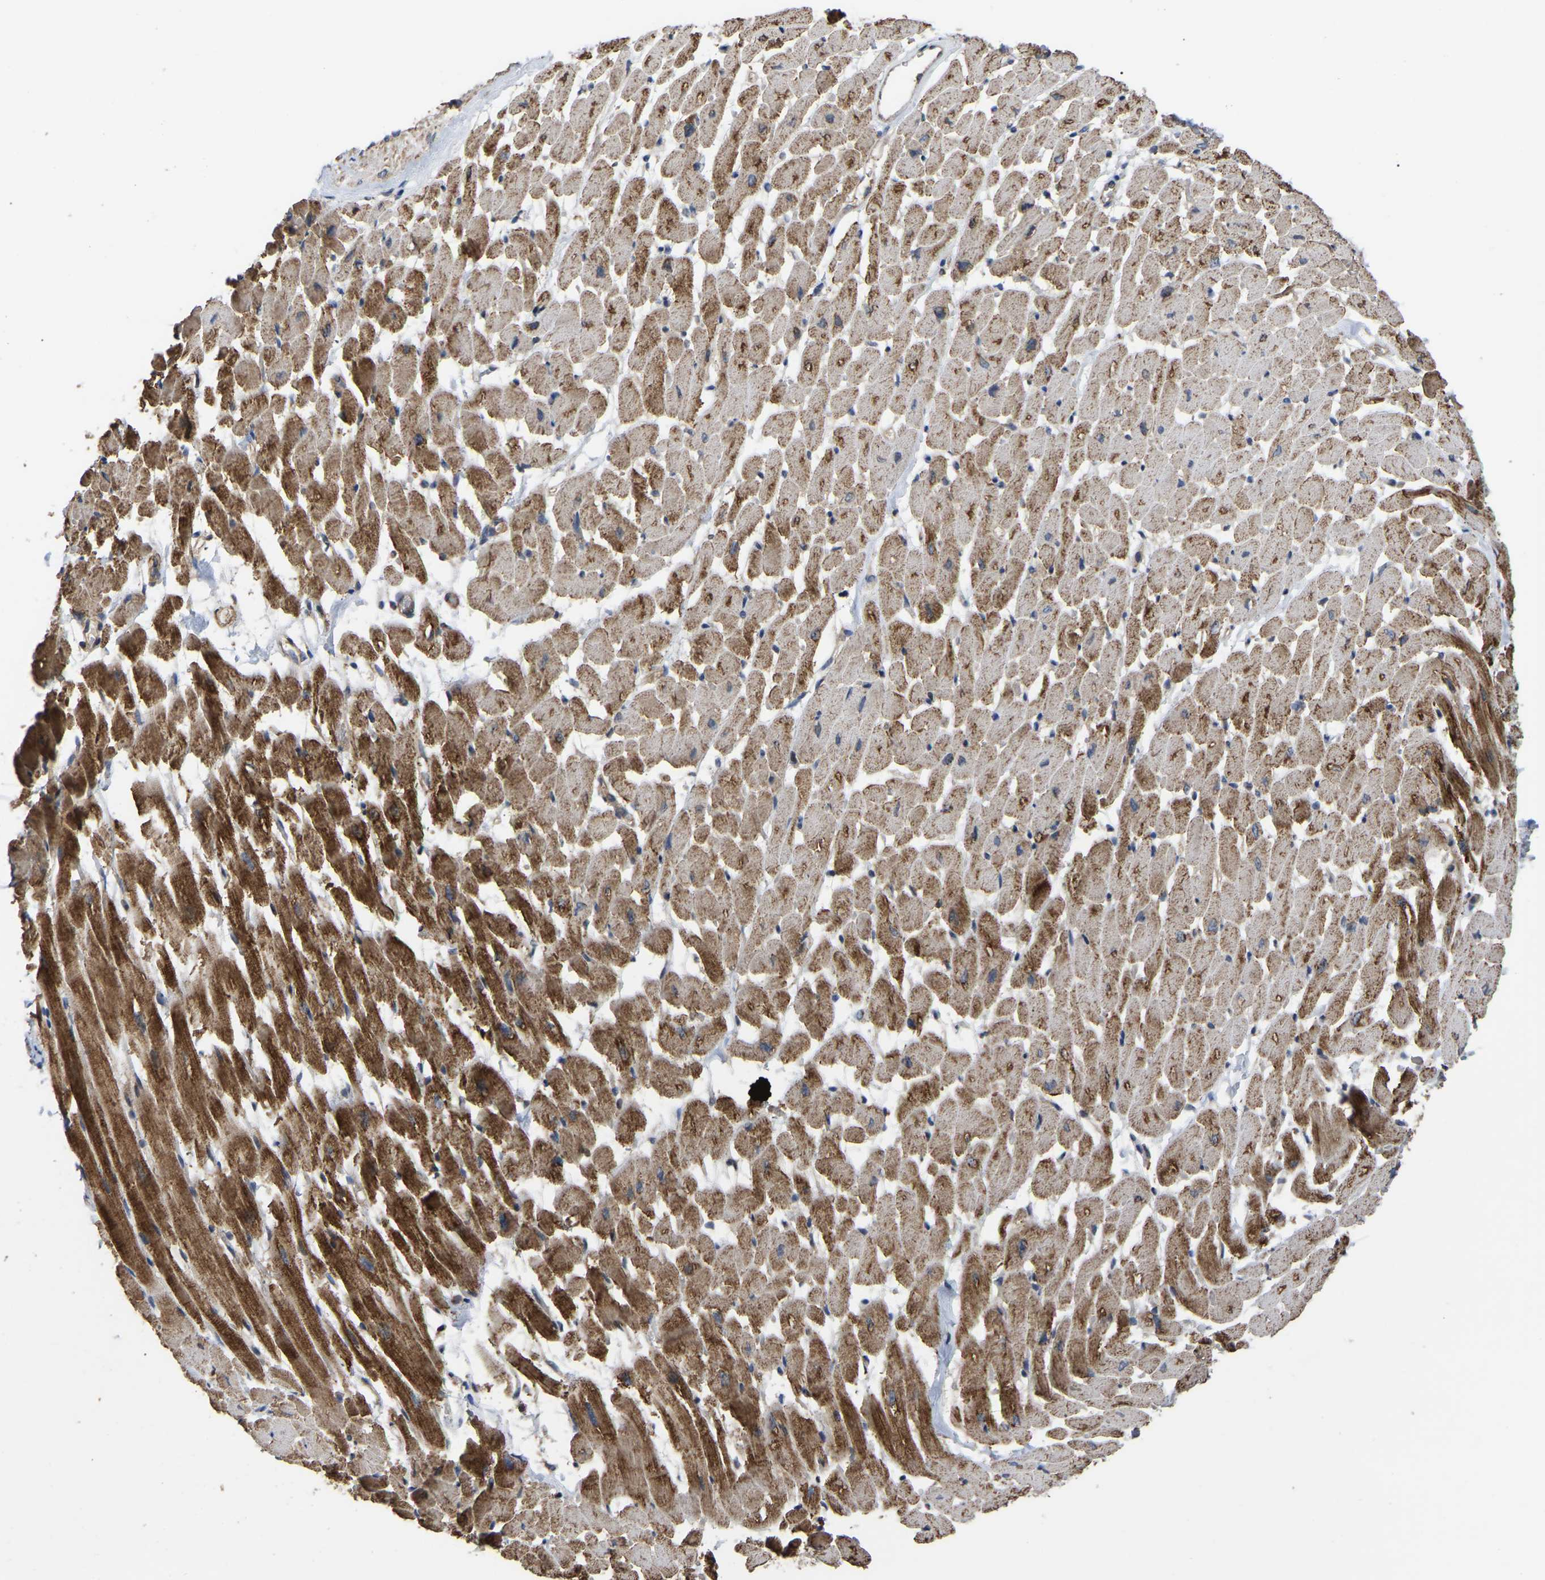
{"staining": {"intensity": "strong", "quantity": "25%-75%", "location": "cytoplasmic/membranous"}, "tissue": "heart muscle", "cell_type": "Cardiomyocytes", "image_type": "normal", "snomed": [{"axis": "morphology", "description": "Normal tissue, NOS"}, {"axis": "topography", "description": "Heart"}], "caption": "About 25%-75% of cardiomyocytes in normal heart muscle show strong cytoplasmic/membranous protein expression as visualized by brown immunohistochemical staining.", "gene": "GCC1", "patient": {"sex": "male", "age": 45}}